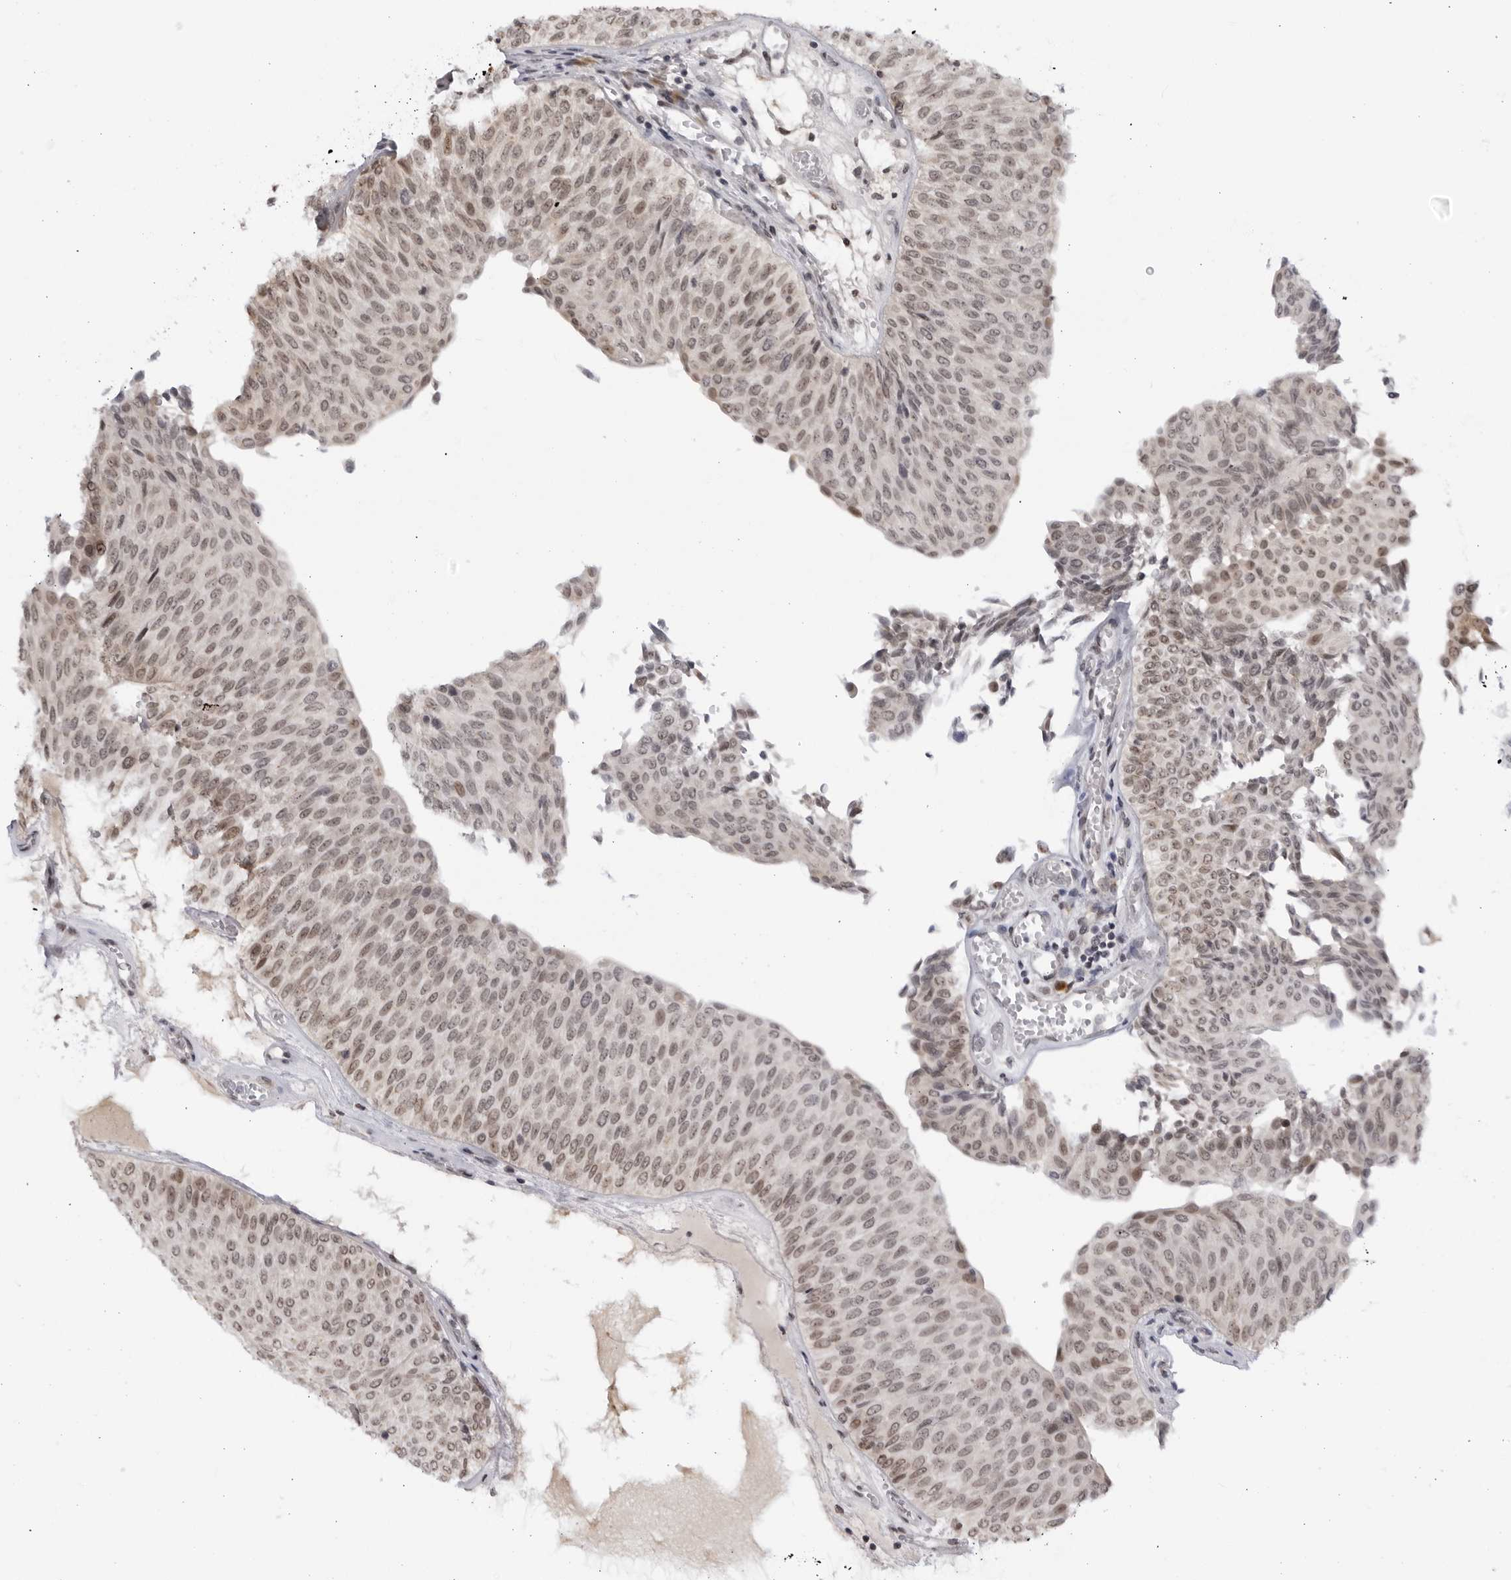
{"staining": {"intensity": "weak", "quantity": ">75%", "location": "nuclear"}, "tissue": "urothelial cancer", "cell_type": "Tumor cells", "image_type": "cancer", "snomed": [{"axis": "morphology", "description": "Urothelial carcinoma, Low grade"}, {"axis": "topography", "description": "Urinary bladder"}], "caption": "Immunohistochemical staining of human urothelial cancer shows weak nuclear protein staining in about >75% of tumor cells. (Brightfield microscopy of DAB IHC at high magnification).", "gene": "RASGEF1C", "patient": {"sex": "male", "age": 78}}